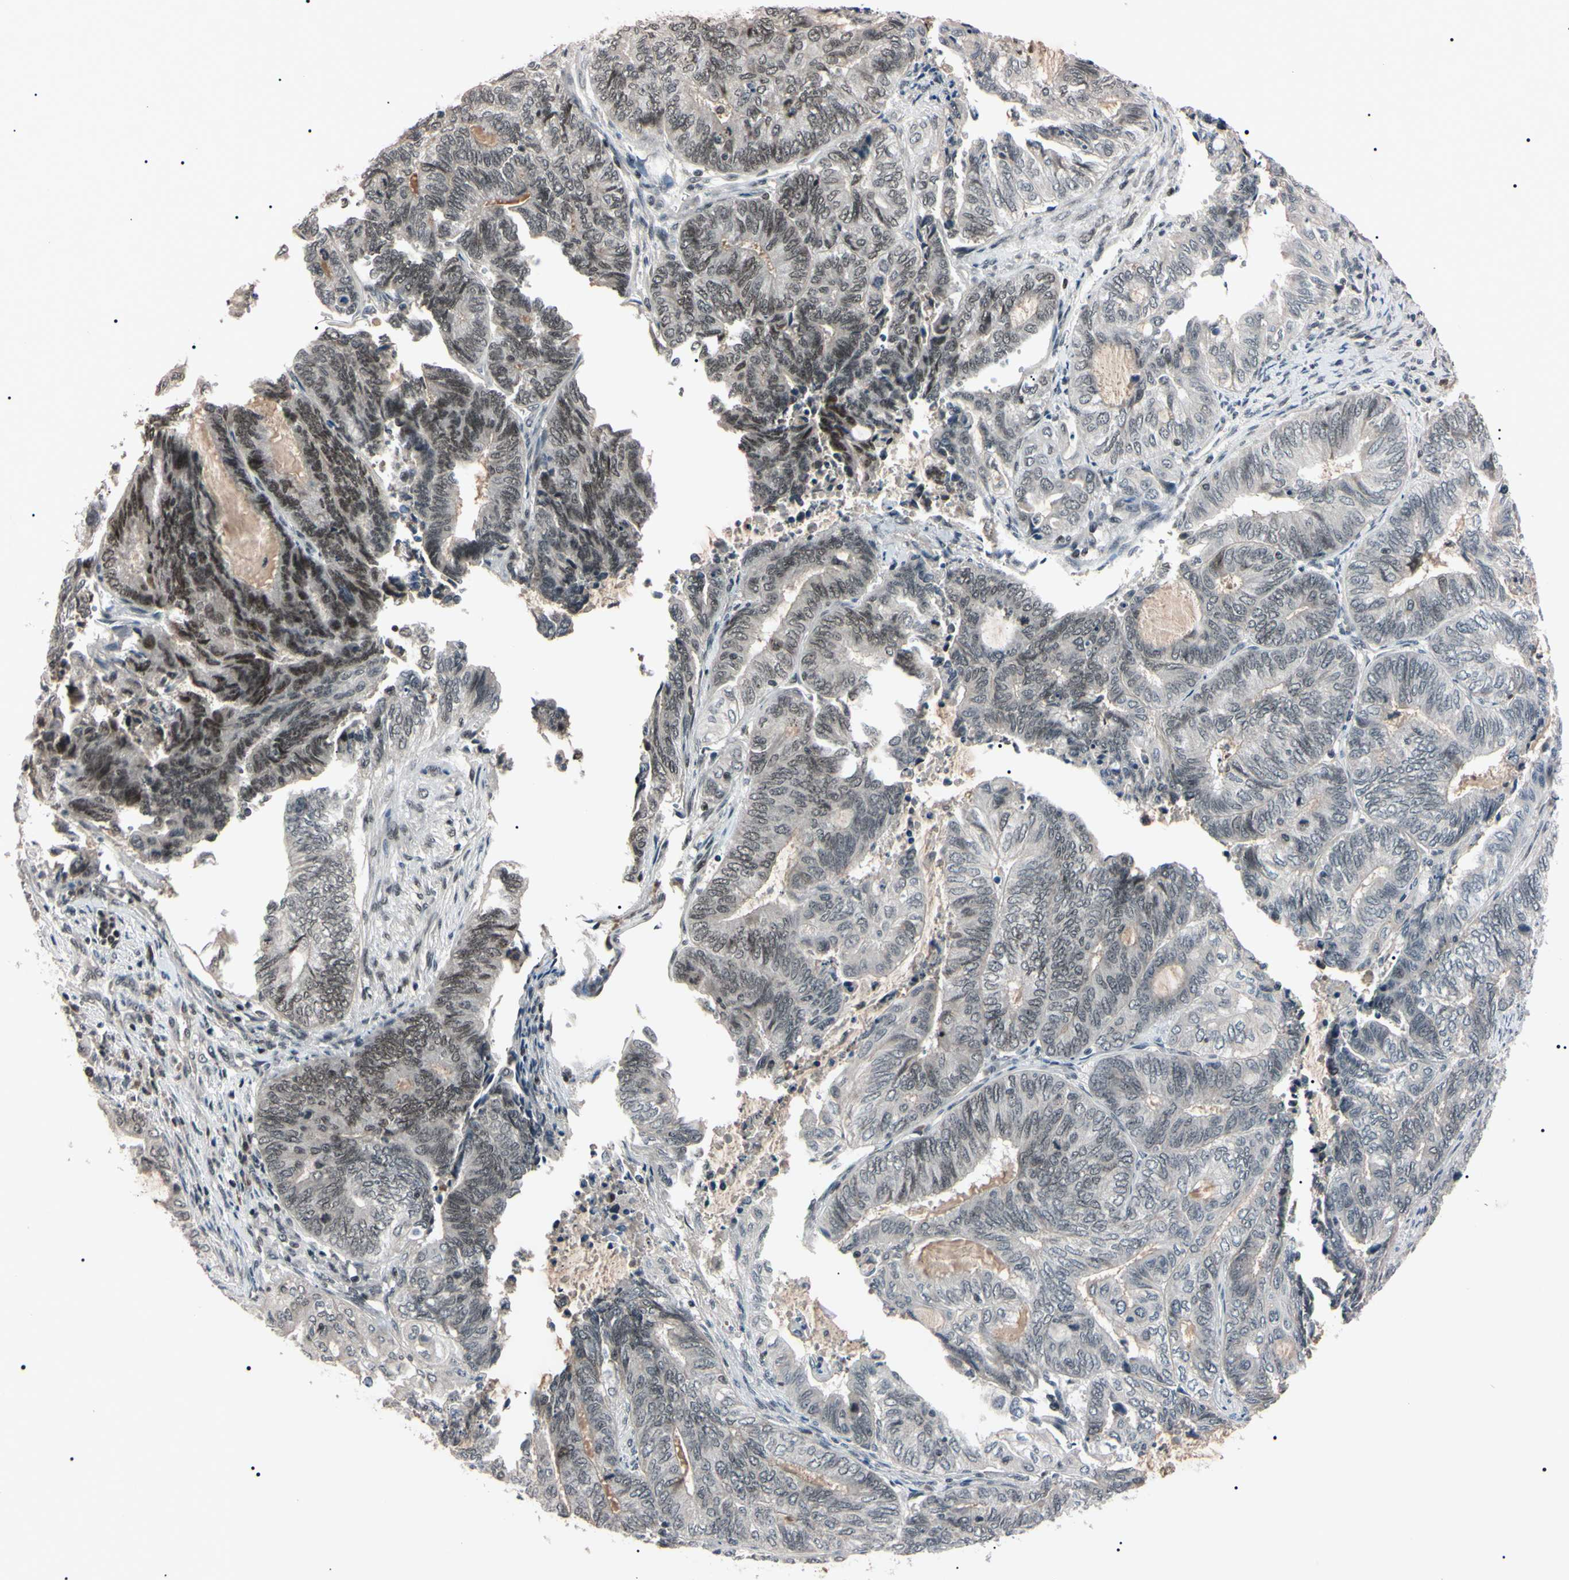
{"staining": {"intensity": "weak", "quantity": "25%-75%", "location": "nuclear"}, "tissue": "endometrial cancer", "cell_type": "Tumor cells", "image_type": "cancer", "snomed": [{"axis": "morphology", "description": "Adenocarcinoma, NOS"}, {"axis": "topography", "description": "Uterus"}, {"axis": "topography", "description": "Endometrium"}], "caption": "This is an image of IHC staining of adenocarcinoma (endometrial), which shows weak positivity in the nuclear of tumor cells.", "gene": "YY1", "patient": {"sex": "female", "age": 70}}